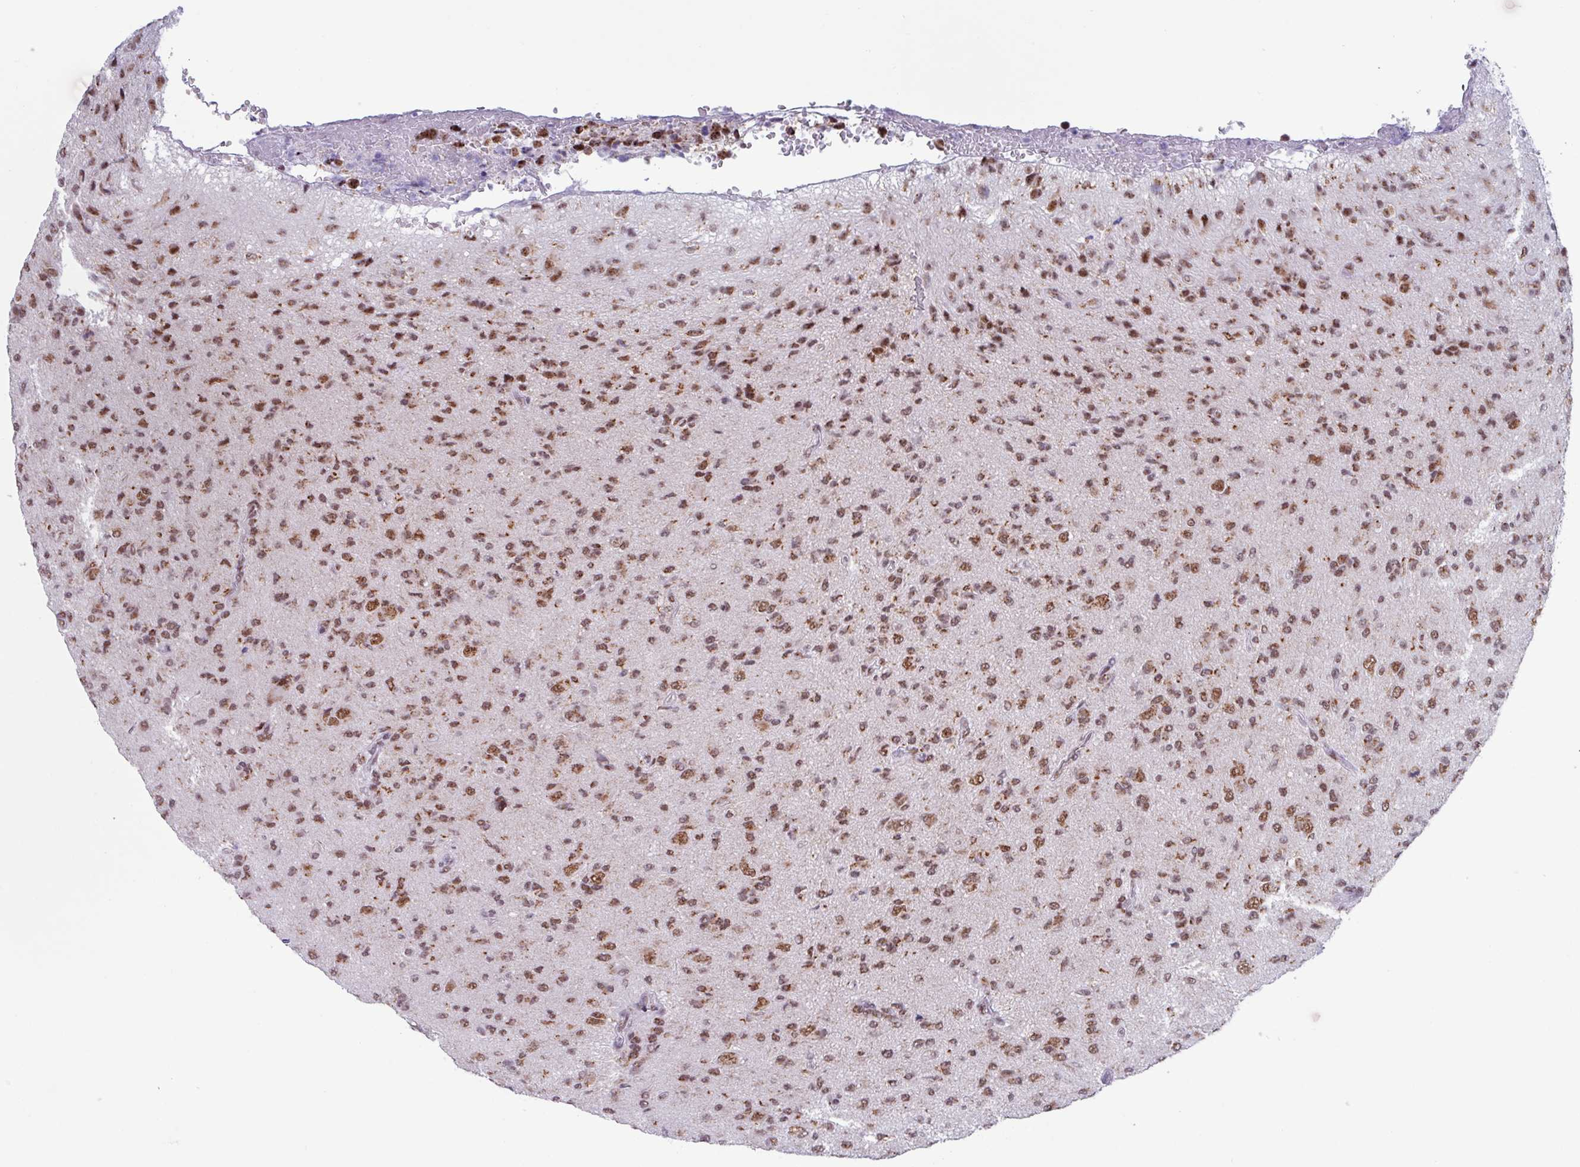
{"staining": {"intensity": "moderate", "quantity": ">75%", "location": "cytoplasmic/membranous,nuclear"}, "tissue": "glioma", "cell_type": "Tumor cells", "image_type": "cancer", "snomed": [{"axis": "morphology", "description": "Glioma, malignant, High grade"}, {"axis": "topography", "description": "Brain"}], "caption": "Tumor cells exhibit moderate cytoplasmic/membranous and nuclear positivity in about >75% of cells in glioma. (DAB = brown stain, brightfield microscopy at high magnification).", "gene": "PUF60", "patient": {"sex": "male", "age": 36}}